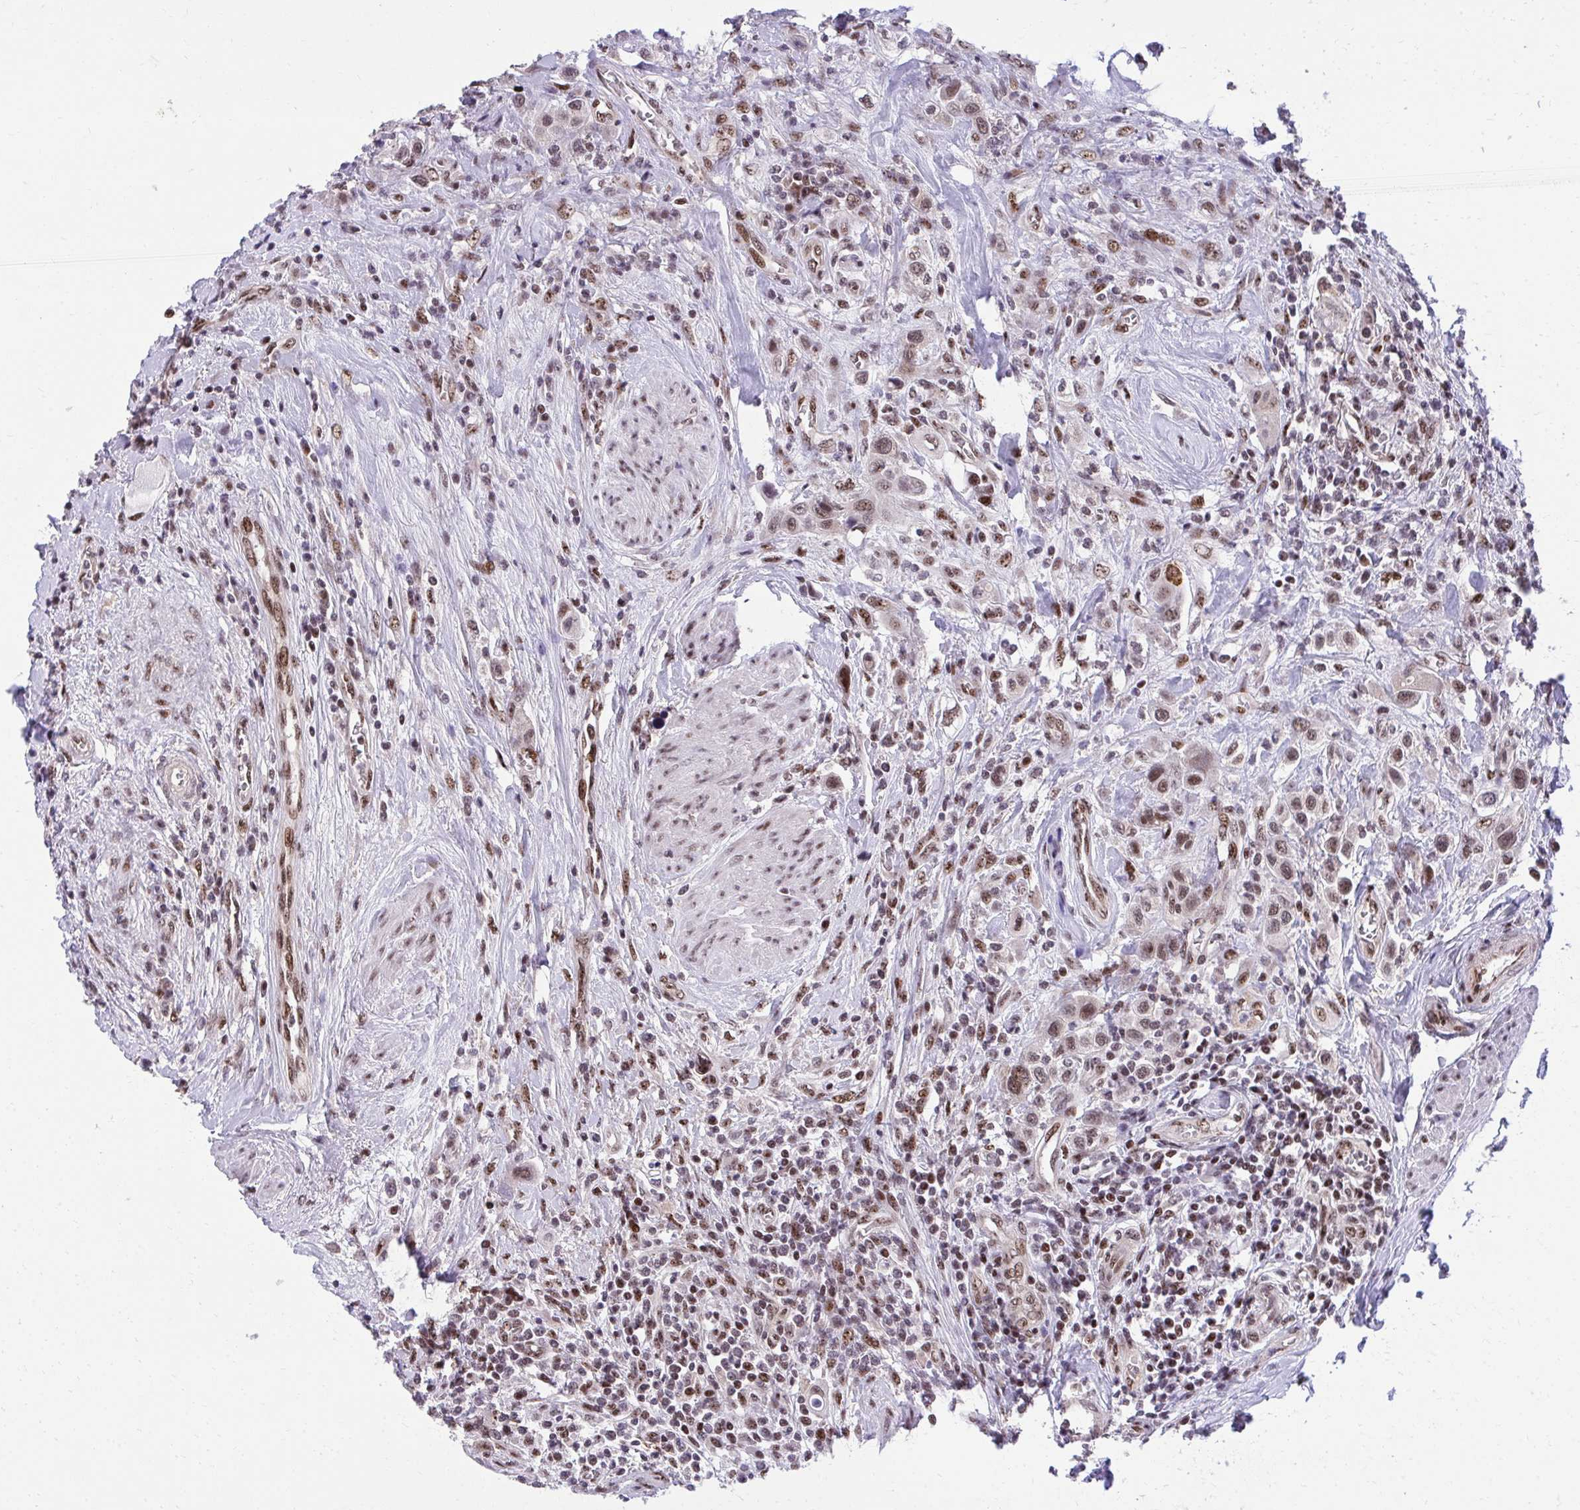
{"staining": {"intensity": "moderate", "quantity": ">75%", "location": "nuclear"}, "tissue": "urothelial cancer", "cell_type": "Tumor cells", "image_type": "cancer", "snomed": [{"axis": "morphology", "description": "Urothelial carcinoma, High grade"}, {"axis": "topography", "description": "Urinary bladder"}], "caption": "IHC photomicrograph of human high-grade urothelial carcinoma stained for a protein (brown), which reveals medium levels of moderate nuclear expression in about >75% of tumor cells.", "gene": "HOXA4", "patient": {"sex": "male", "age": 50}}